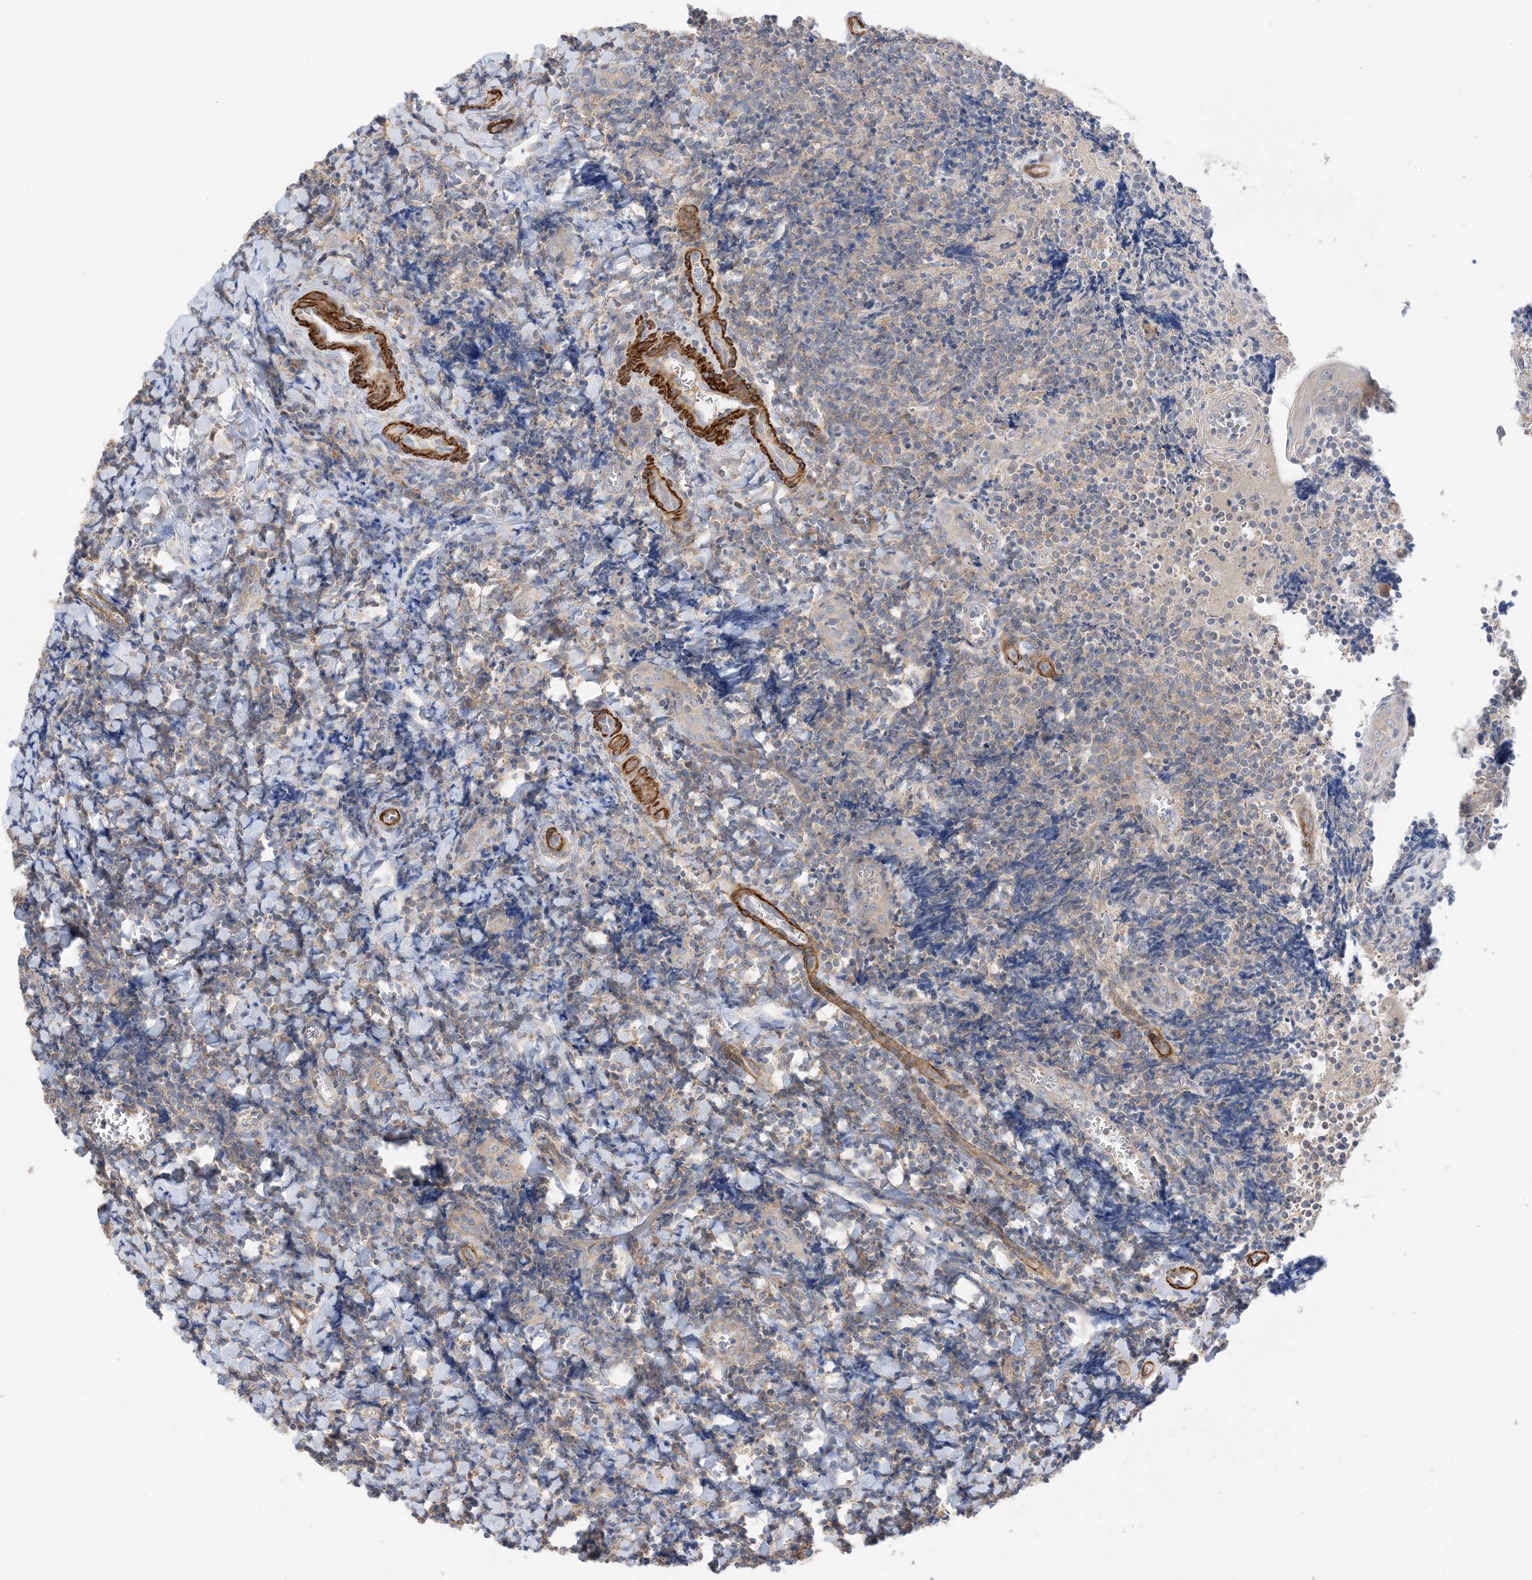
{"staining": {"intensity": "weak", "quantity": "<25%", "location": "cytoplasmic/membranous"}, "tissue": "tonsil", "cell_type": "Germinal center cells", "image_type": "normal", "snomed": [{"axis": "morphology", "description": "Normal tissue, NOS"}, {"axis": "topography", "description": "Tonsil"}], "caption": "The IHC image has no significant positivity in germinal center cells of tonsil.", "gene": "KIFBP", "patient": {"sex": "male", "age": 27}}